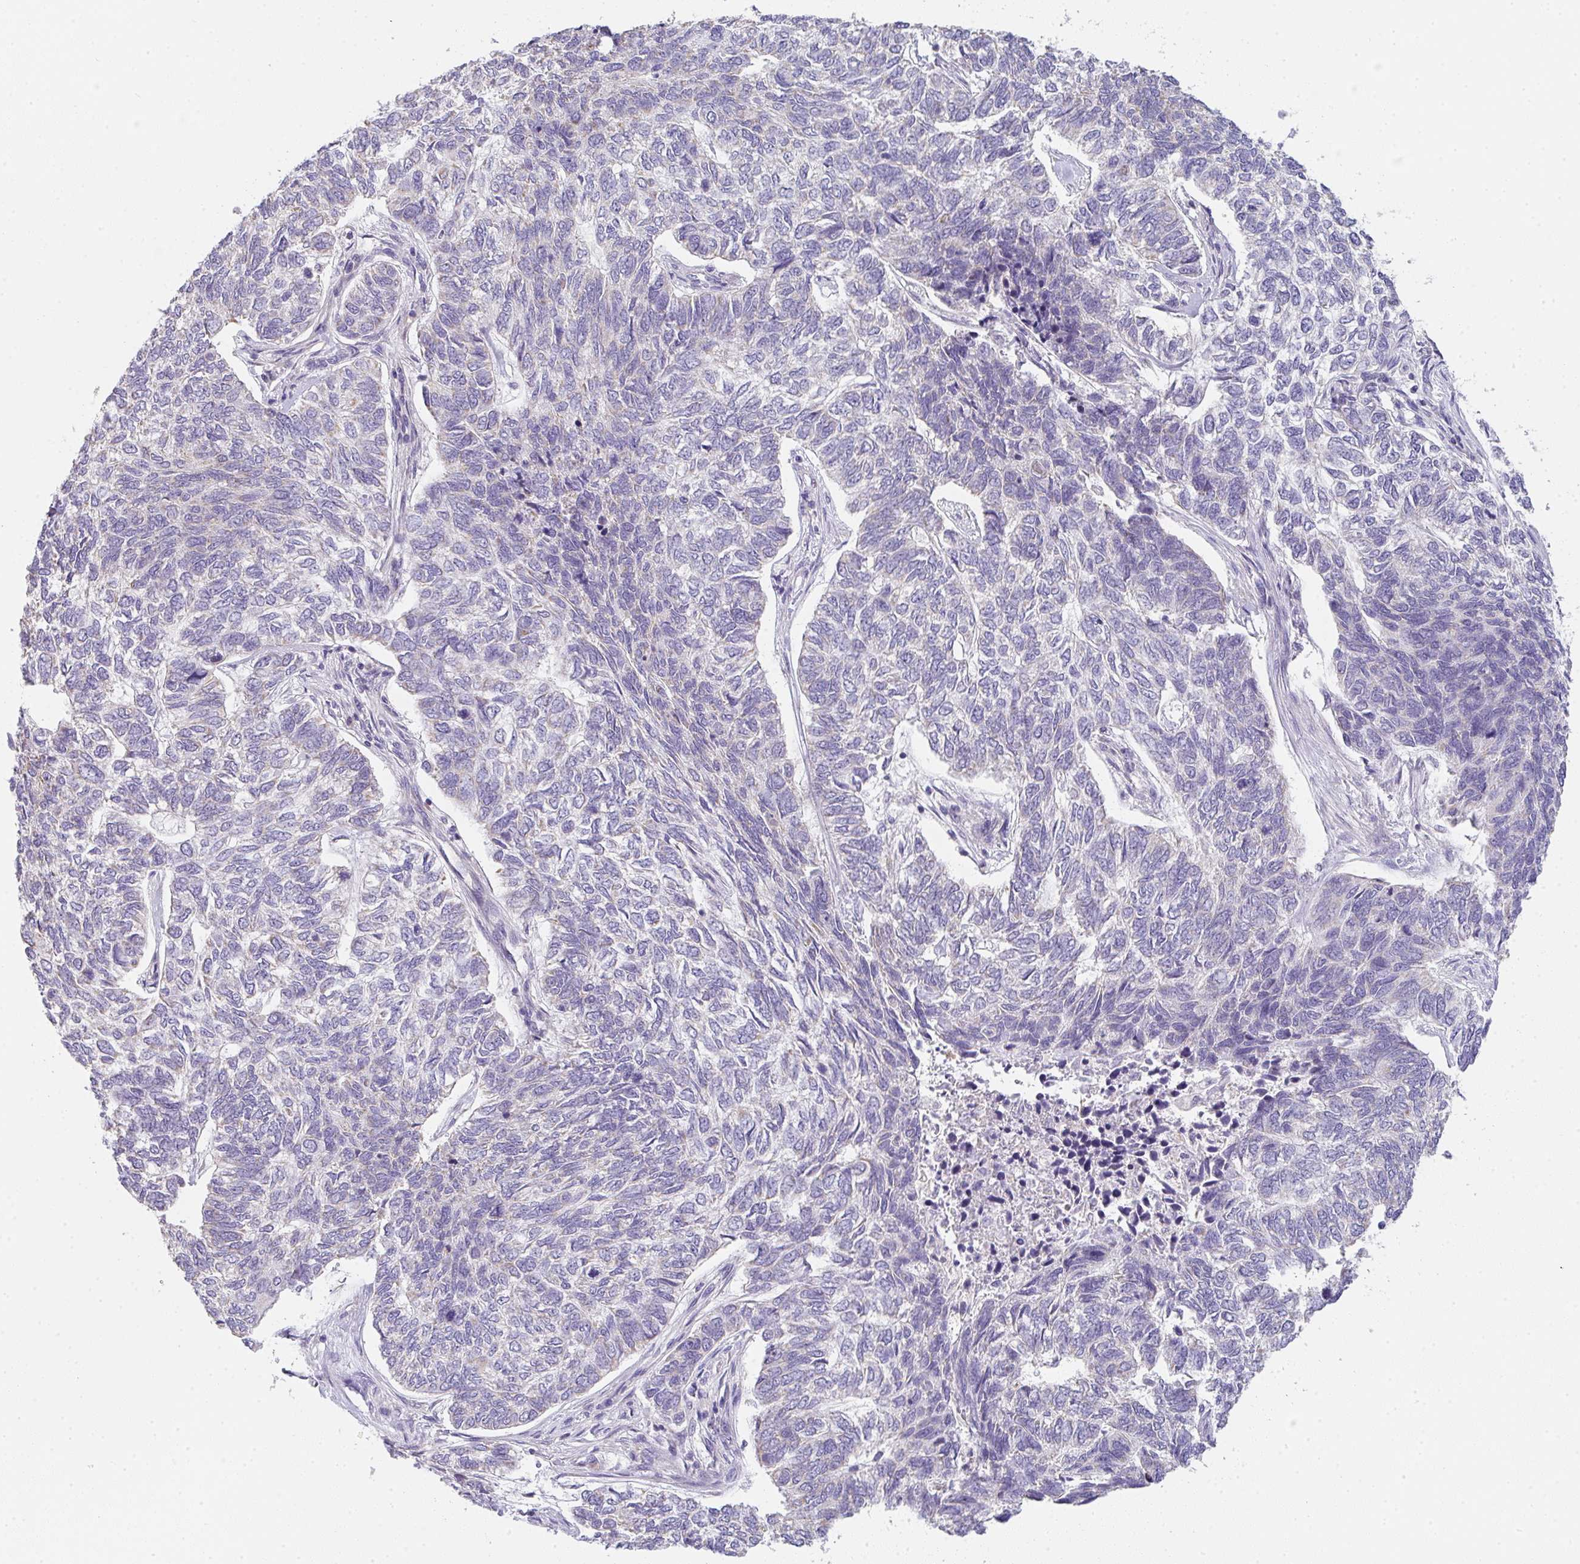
{"staining": {"intensity": "negative", "quantity": "none", "location": "none"}, "tissue": "skin cancer", "cell_type": "Tumor cells", "image_type": "cancer", "snomed": [{"axis": "morphology", "description": "Basal cell carcinoma"}, {"axis": "topography", "description": "Skin"}], "caption": "The image reveals no staining of tumor cells in skin basal cell carcinoma.", "gene": "CACNA1S", "patient": {"sex": "female", "age": 65}}